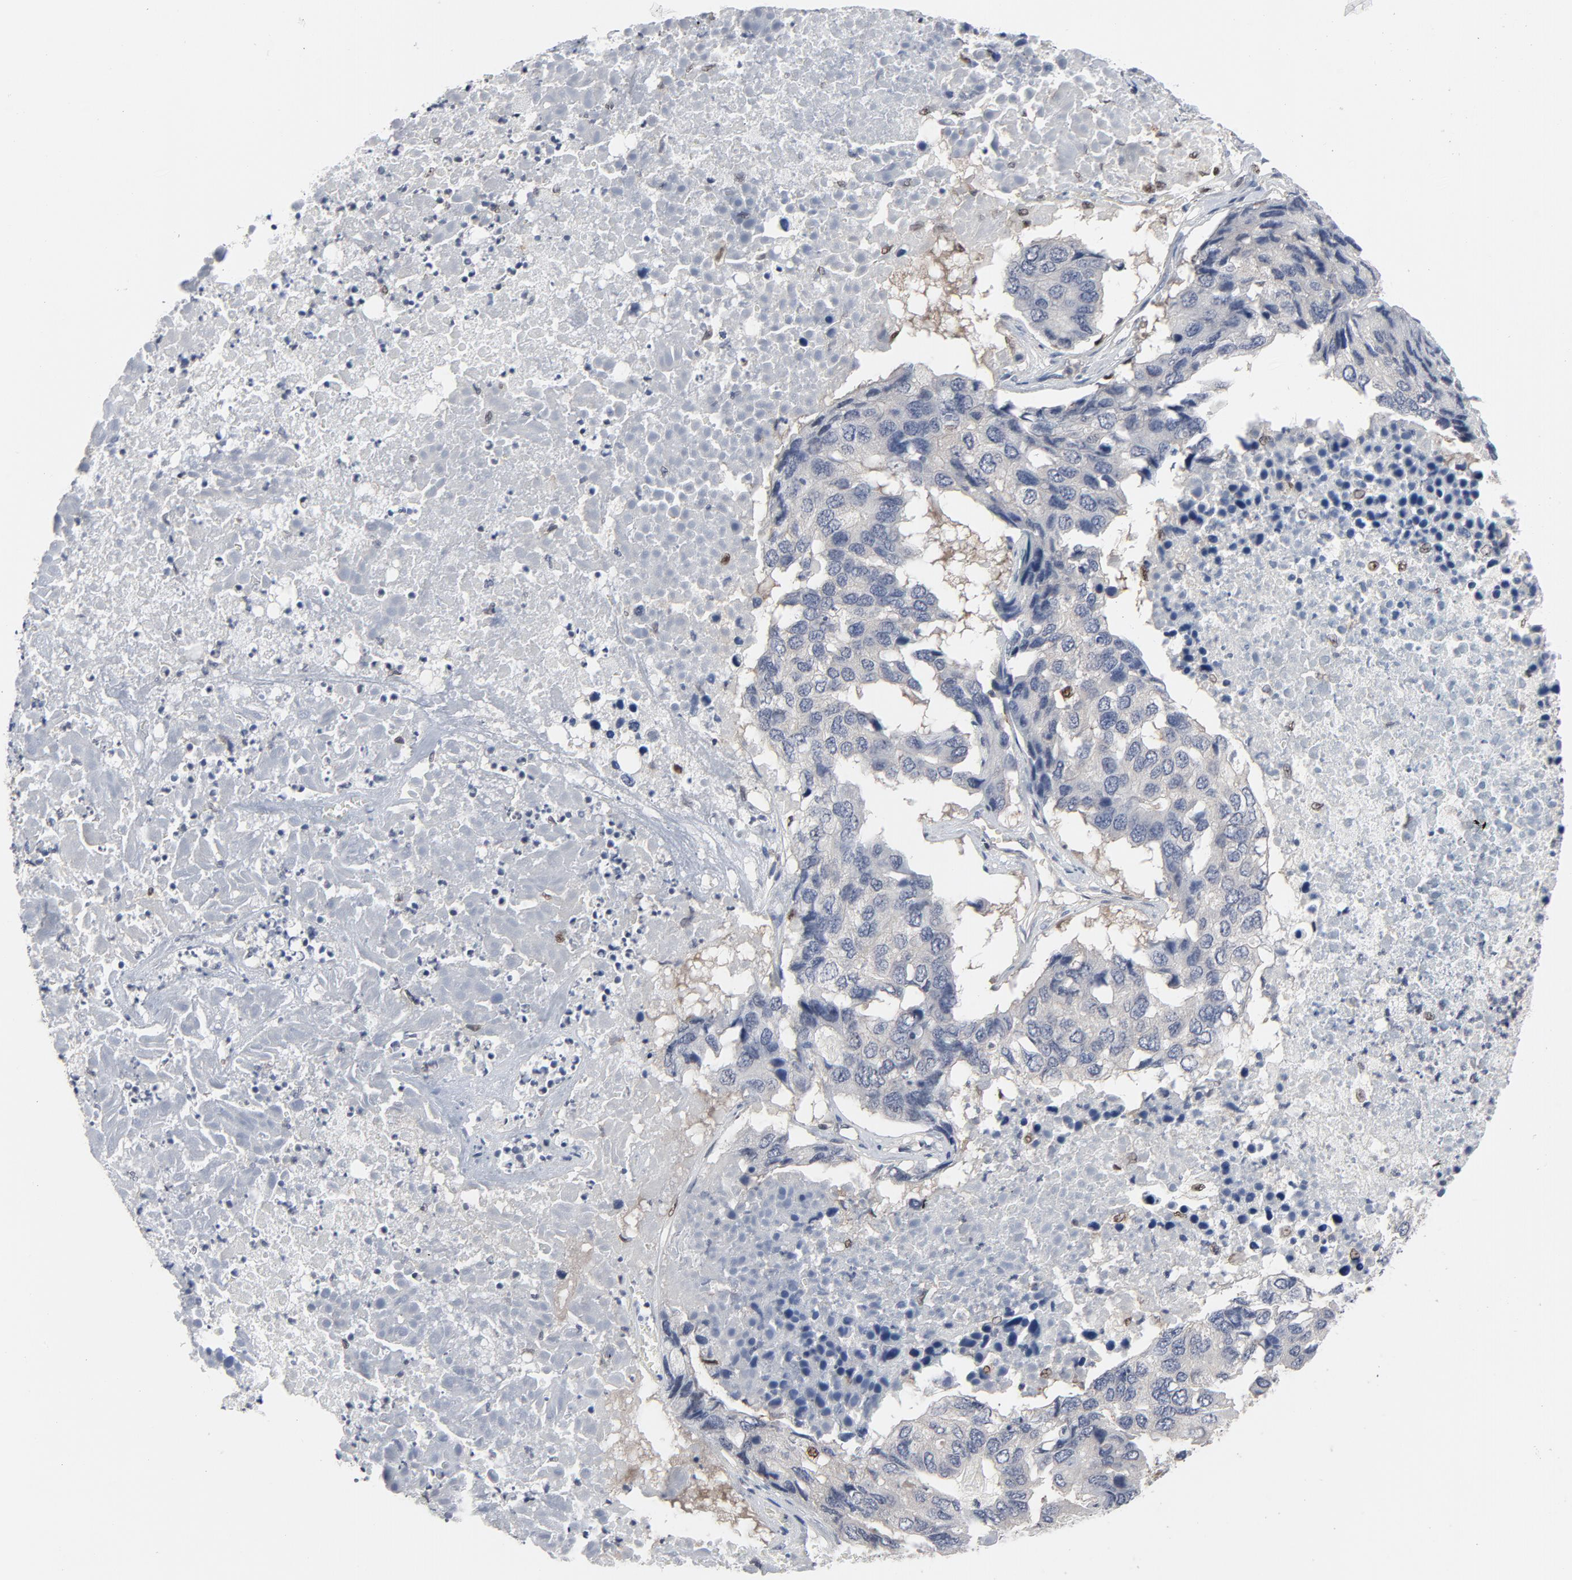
{"staining": {"intensity": "negative", "quantity": "none", "location": "none"}, "tissue": "pancreatic cancer", "cell_type": "Tumor cells", "image_type": "cancer", "snomed": [{"axis": "morphology", "description": "Adenocarcinoma, NOS"}, {"axis": "topography", "description": "Pancreas"}], "caption": "Immunohistochemistry (IHC) of human pancreatic adenocarcinoma displays no staining in tumor cells.", "gene": "NFKB1", "patient": {"sex": "male", "age": 50}}